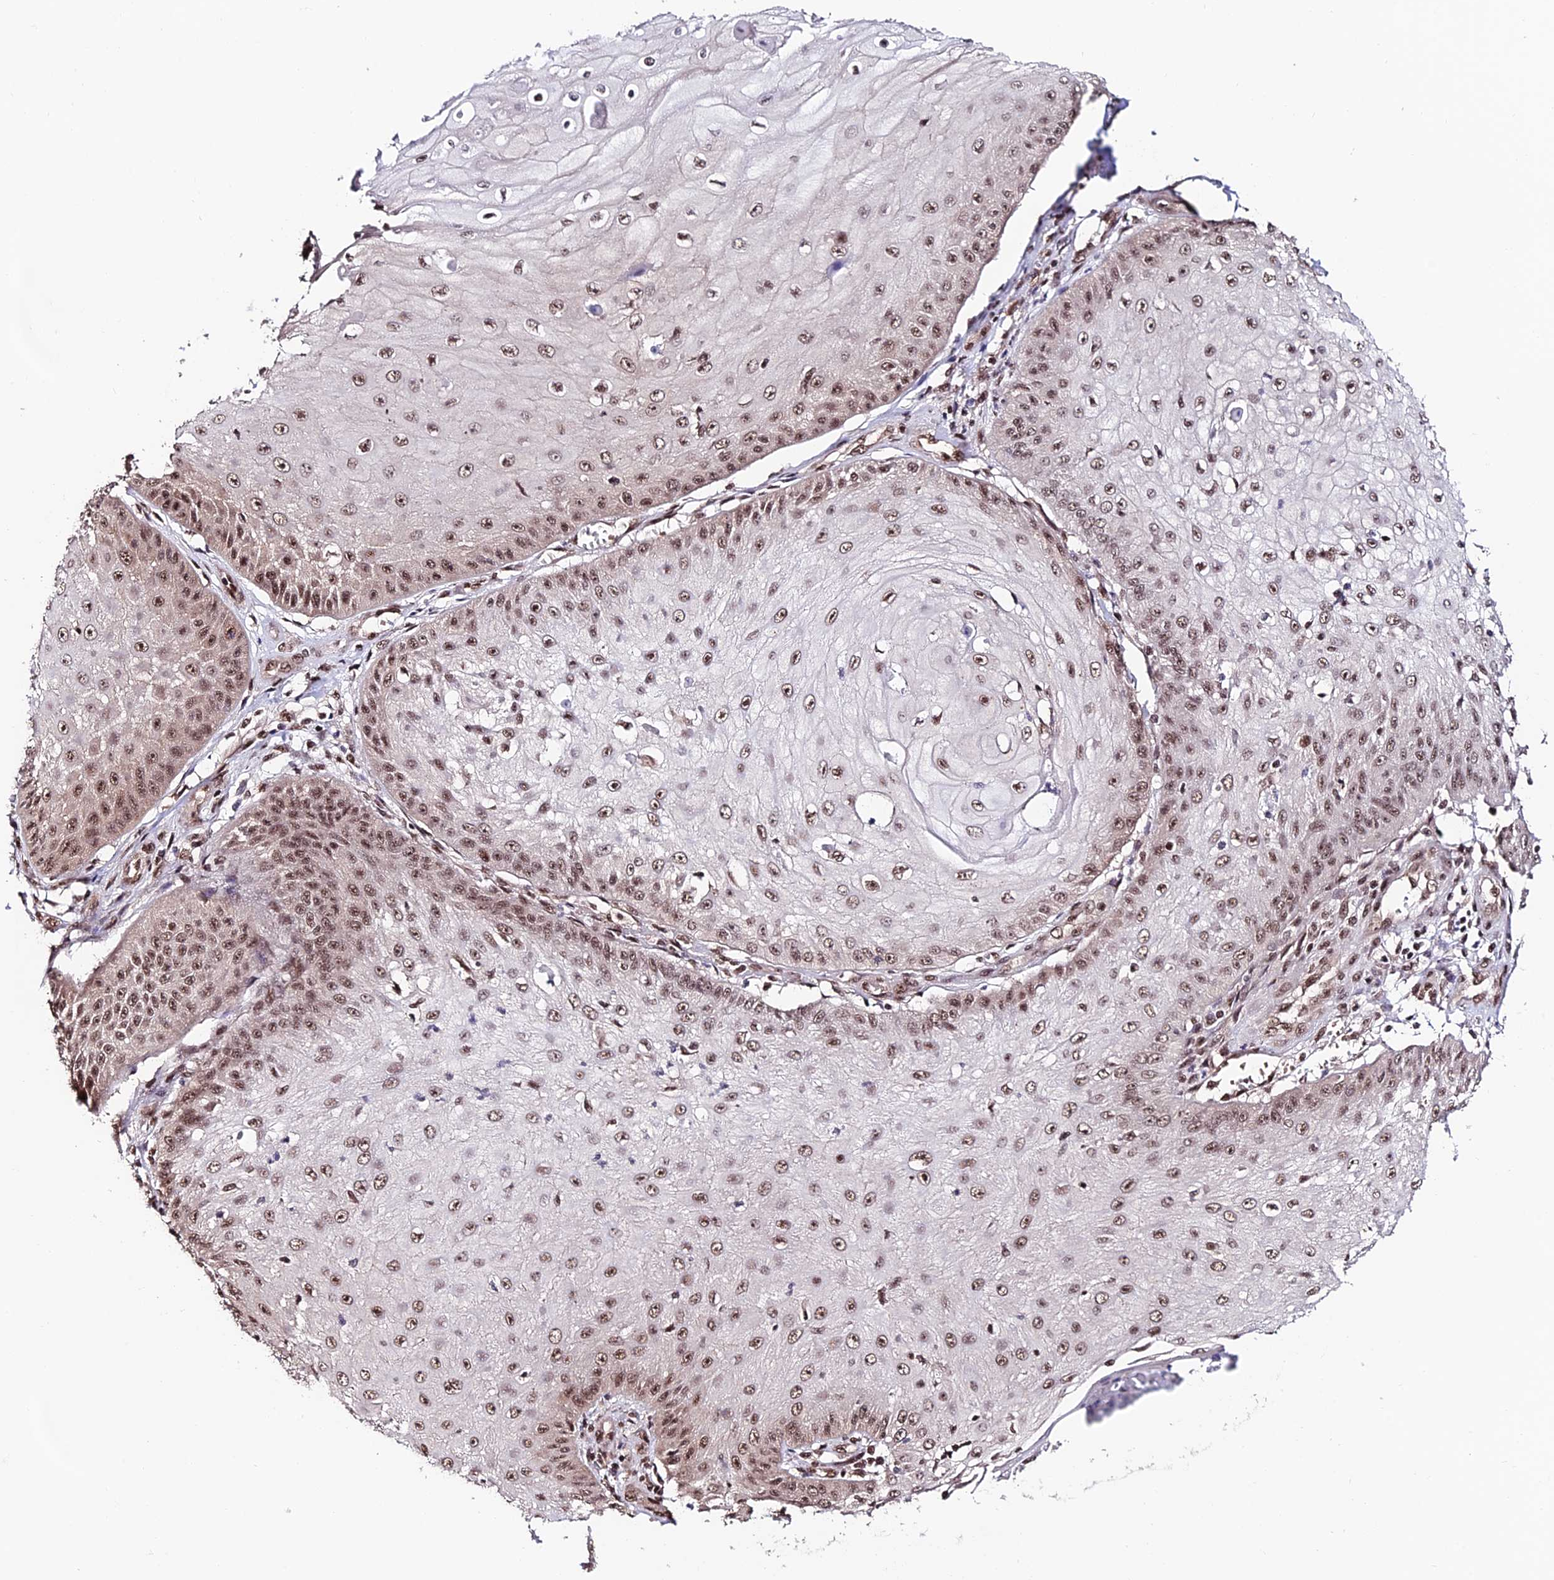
{"staining": {"intensity": "moderate", "quantity": ">75%", "location": "nuclear"}, "tissue": "skin cancer", "cell_type": "Tumor cells", "image_type": "cancer", "snomed": [{"axis": "morphology", "description": "Squamous cell carcinoma, NOS"}, {"axis": "topography", "description": "Skin"}], "caption": "A photomicrograph showing moderate nuclear staining in approximately >75% of tumor cells in squamous cell carcinoma (skin), as visualized by brown immunohistochemical staining.", "gene": "RBM42", "patient": {"sex": "male", "age": 70}}